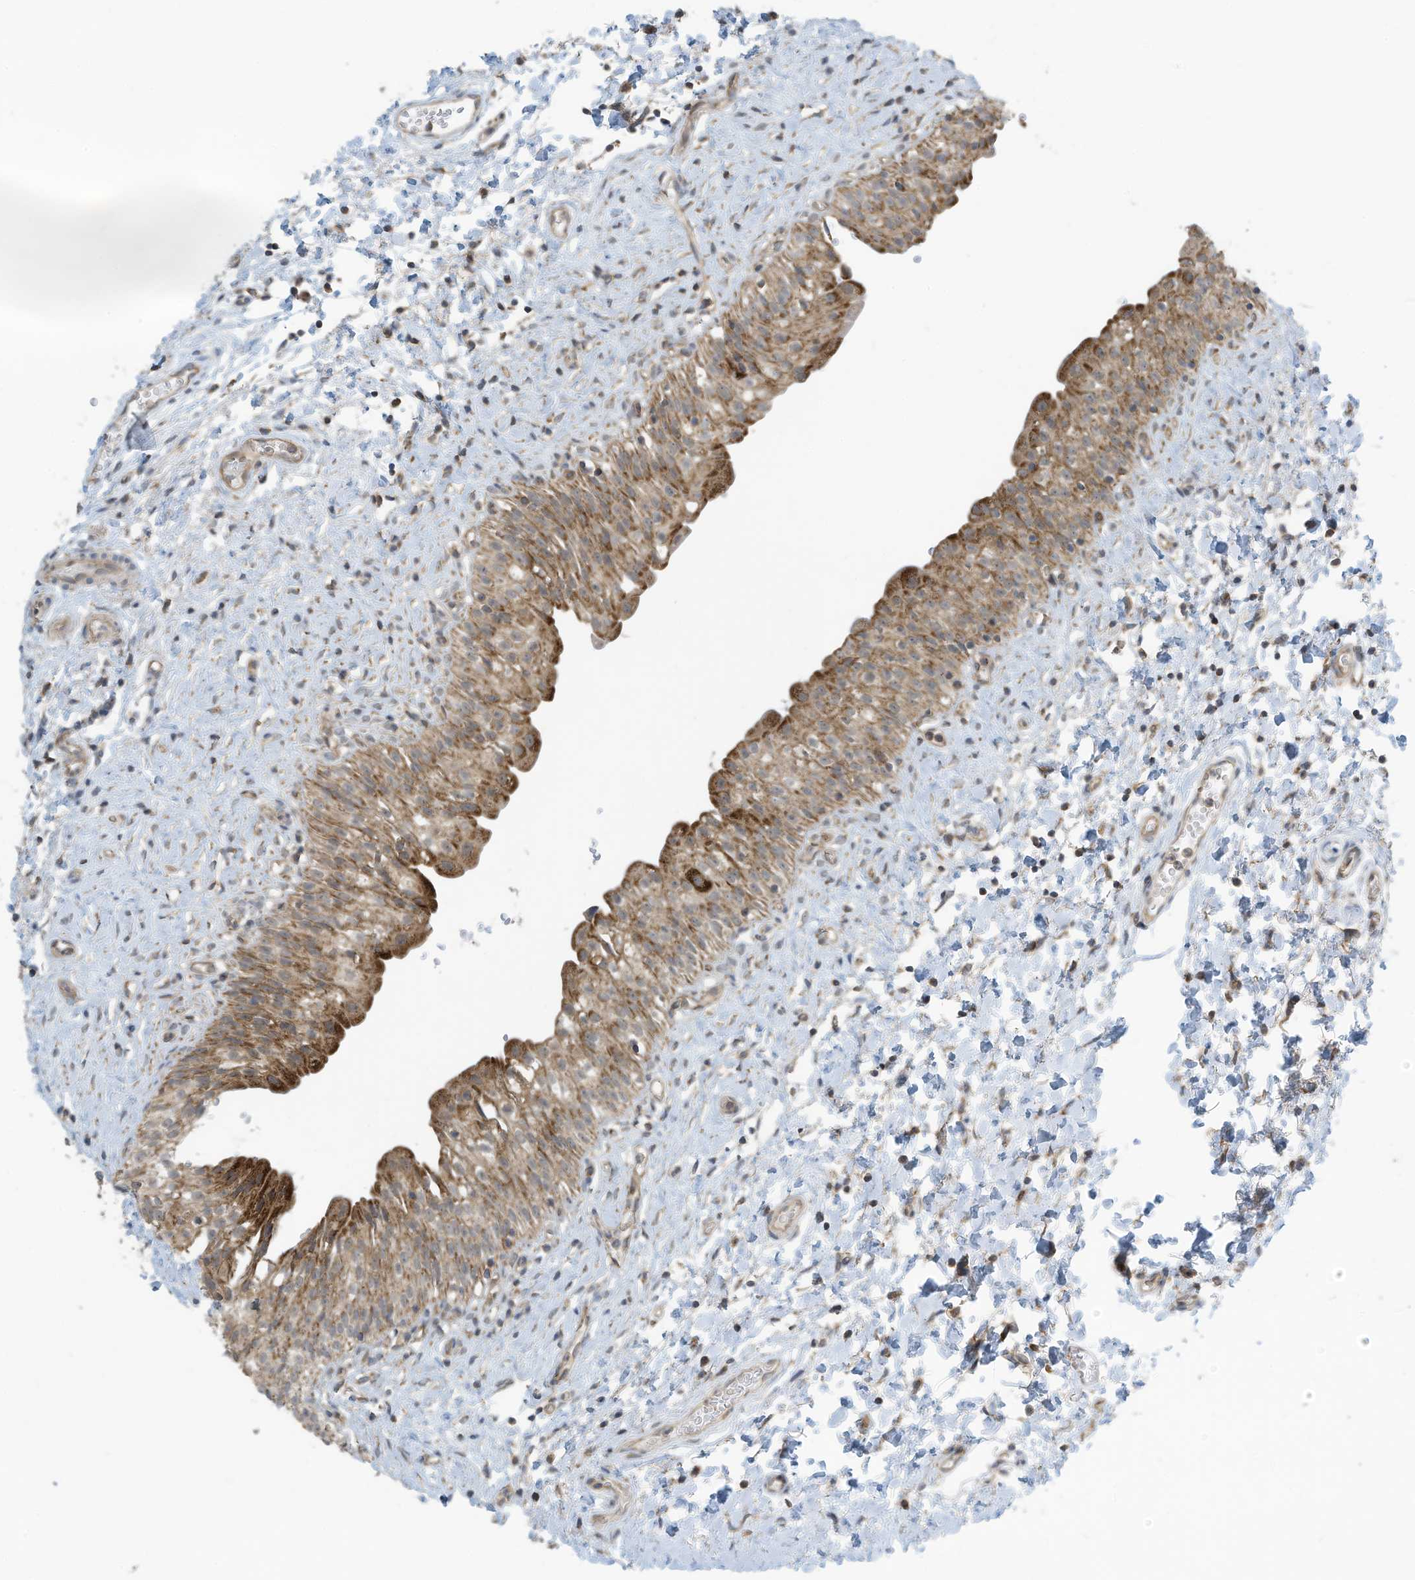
{"staining": {"intensity": "moderate", "quantity": ">75%", "location": "cytoplasmic/membranous"}, "tissue": "urinary bladder", "cell_type": "Urothelial cells", "image_type": "normal", "snomed": [{"axis": "morphology", "description": "Normal tissue, NOS"}, {"axis": "topography", "description": "Urinary bladder"}], "caption": "Immunohistochemical staining of benign human urinary bladder demonstrates moderate cytoplasmic/membranous protein staining in approximately >75% of urothelial cells.", "gene": "METTL6", "patient": {"sex": "male", "age": 51}}